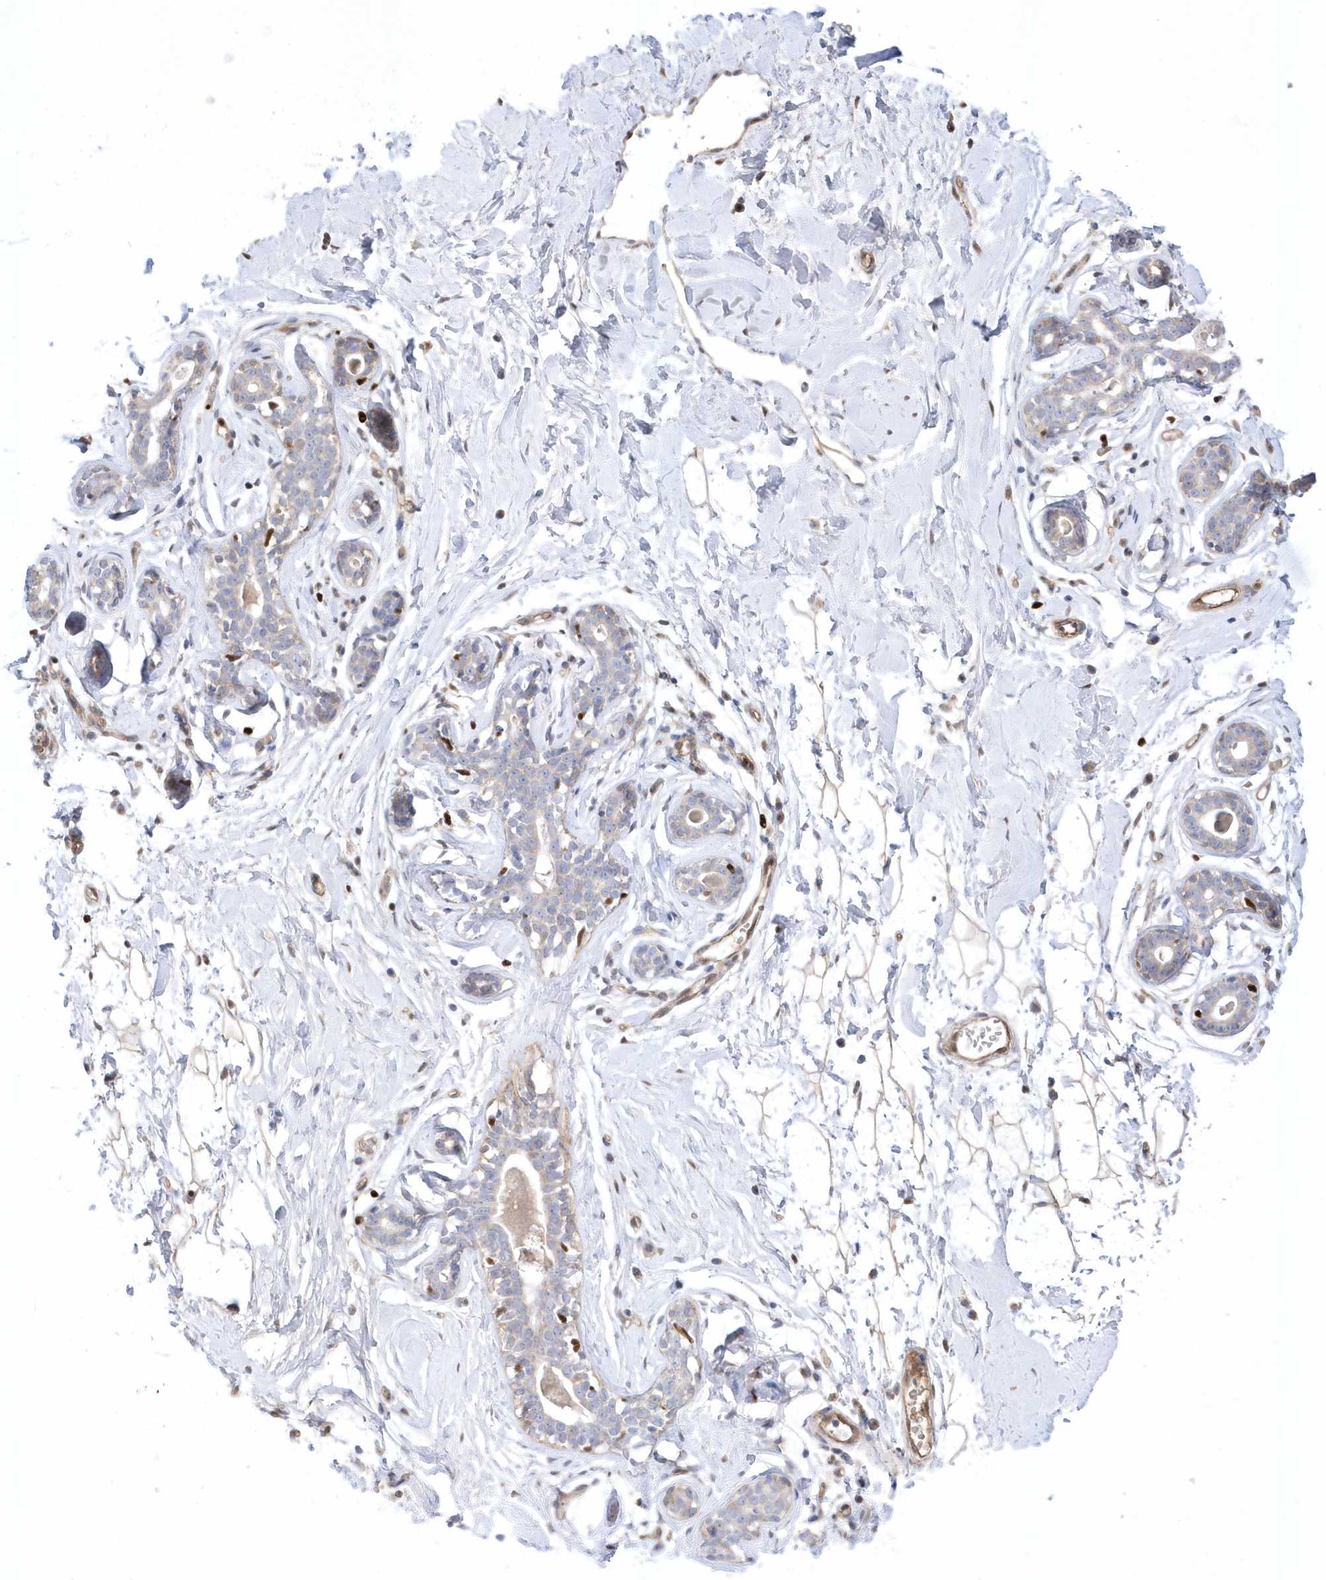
{"staining": {"intensity": "negative", "quantity": "none", "location": "none"}, "tissue": "breast", "cell_type": "Adipocytes", "image_type": "normal", "snomed": [{"axis": "morphology", "description": "Normal tissue, NOS"}, {"axis": "morphology", "description": "Adenoma, NOS"}, {"axis": "topography", "description": "Breast"}], "caption": "Immunohistochemistry (IHC) of unremarkable human breast displays no expression in adipocytes.", "gene": "GTPBP6", "patient": {"sex": "female", "age": 23}}